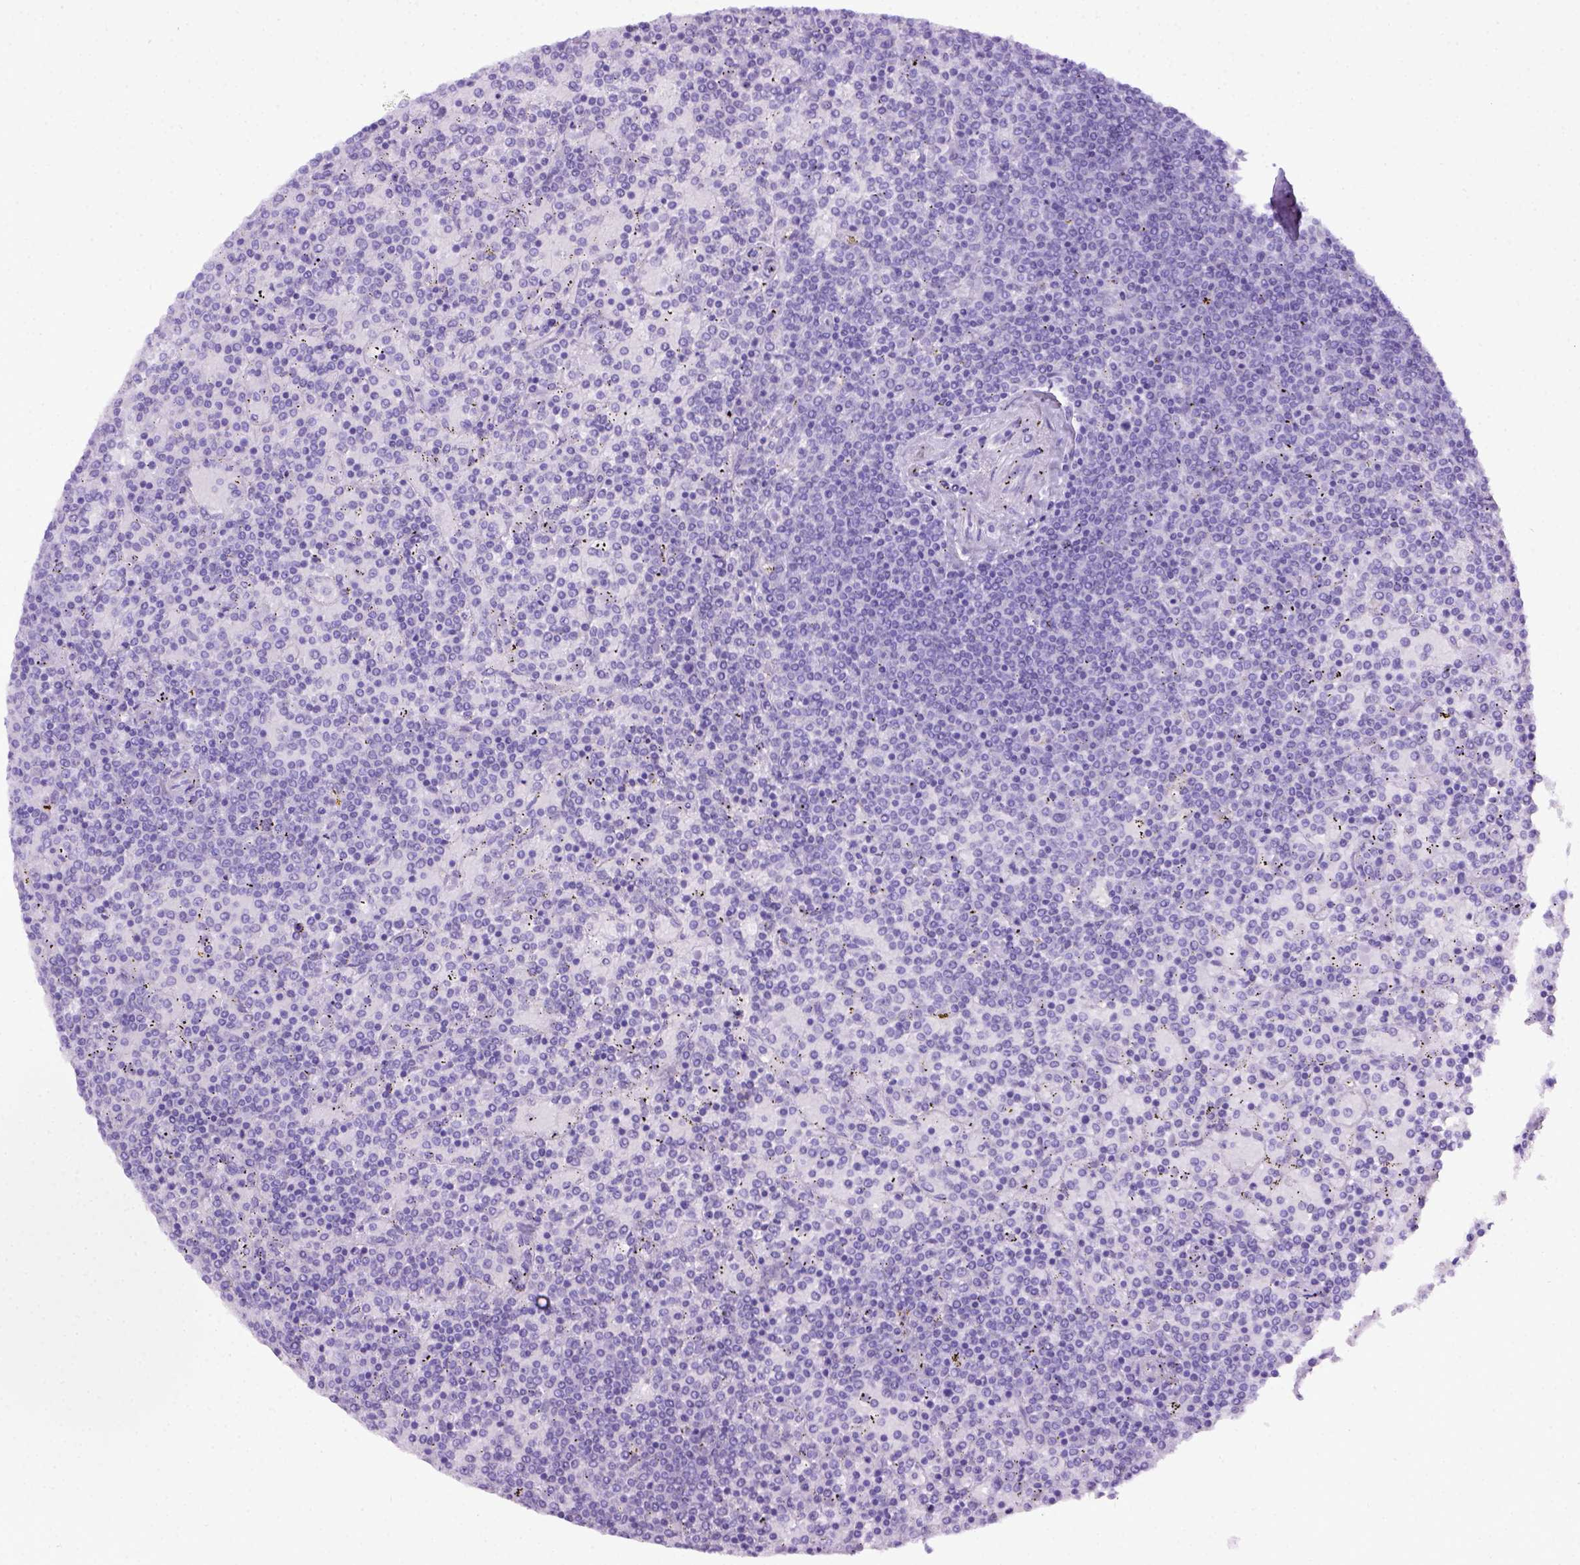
{"staining": {"intensity": "negative", "quantity": "none", "location": "none"}, "tissue": "lymphoma", "cell_type": "Tumor cells", "image_type": "cancer", "snomed": [{"axis": "morphology", "description": "Malignant lymphoma, non-Hodgkin's type, Low grade"}, {"axis": "topography", "description": "Spleen"}], "caption": "A high-resolution histopathology image shows IHC staining of low-grade malignant lymphoma, non-Hodgkin's type, which shows no significant staining in tumor cells. Nuclei are stained in blue.", "gene": "ITIH4", "patient": {"sex": "female", "age": 77}}